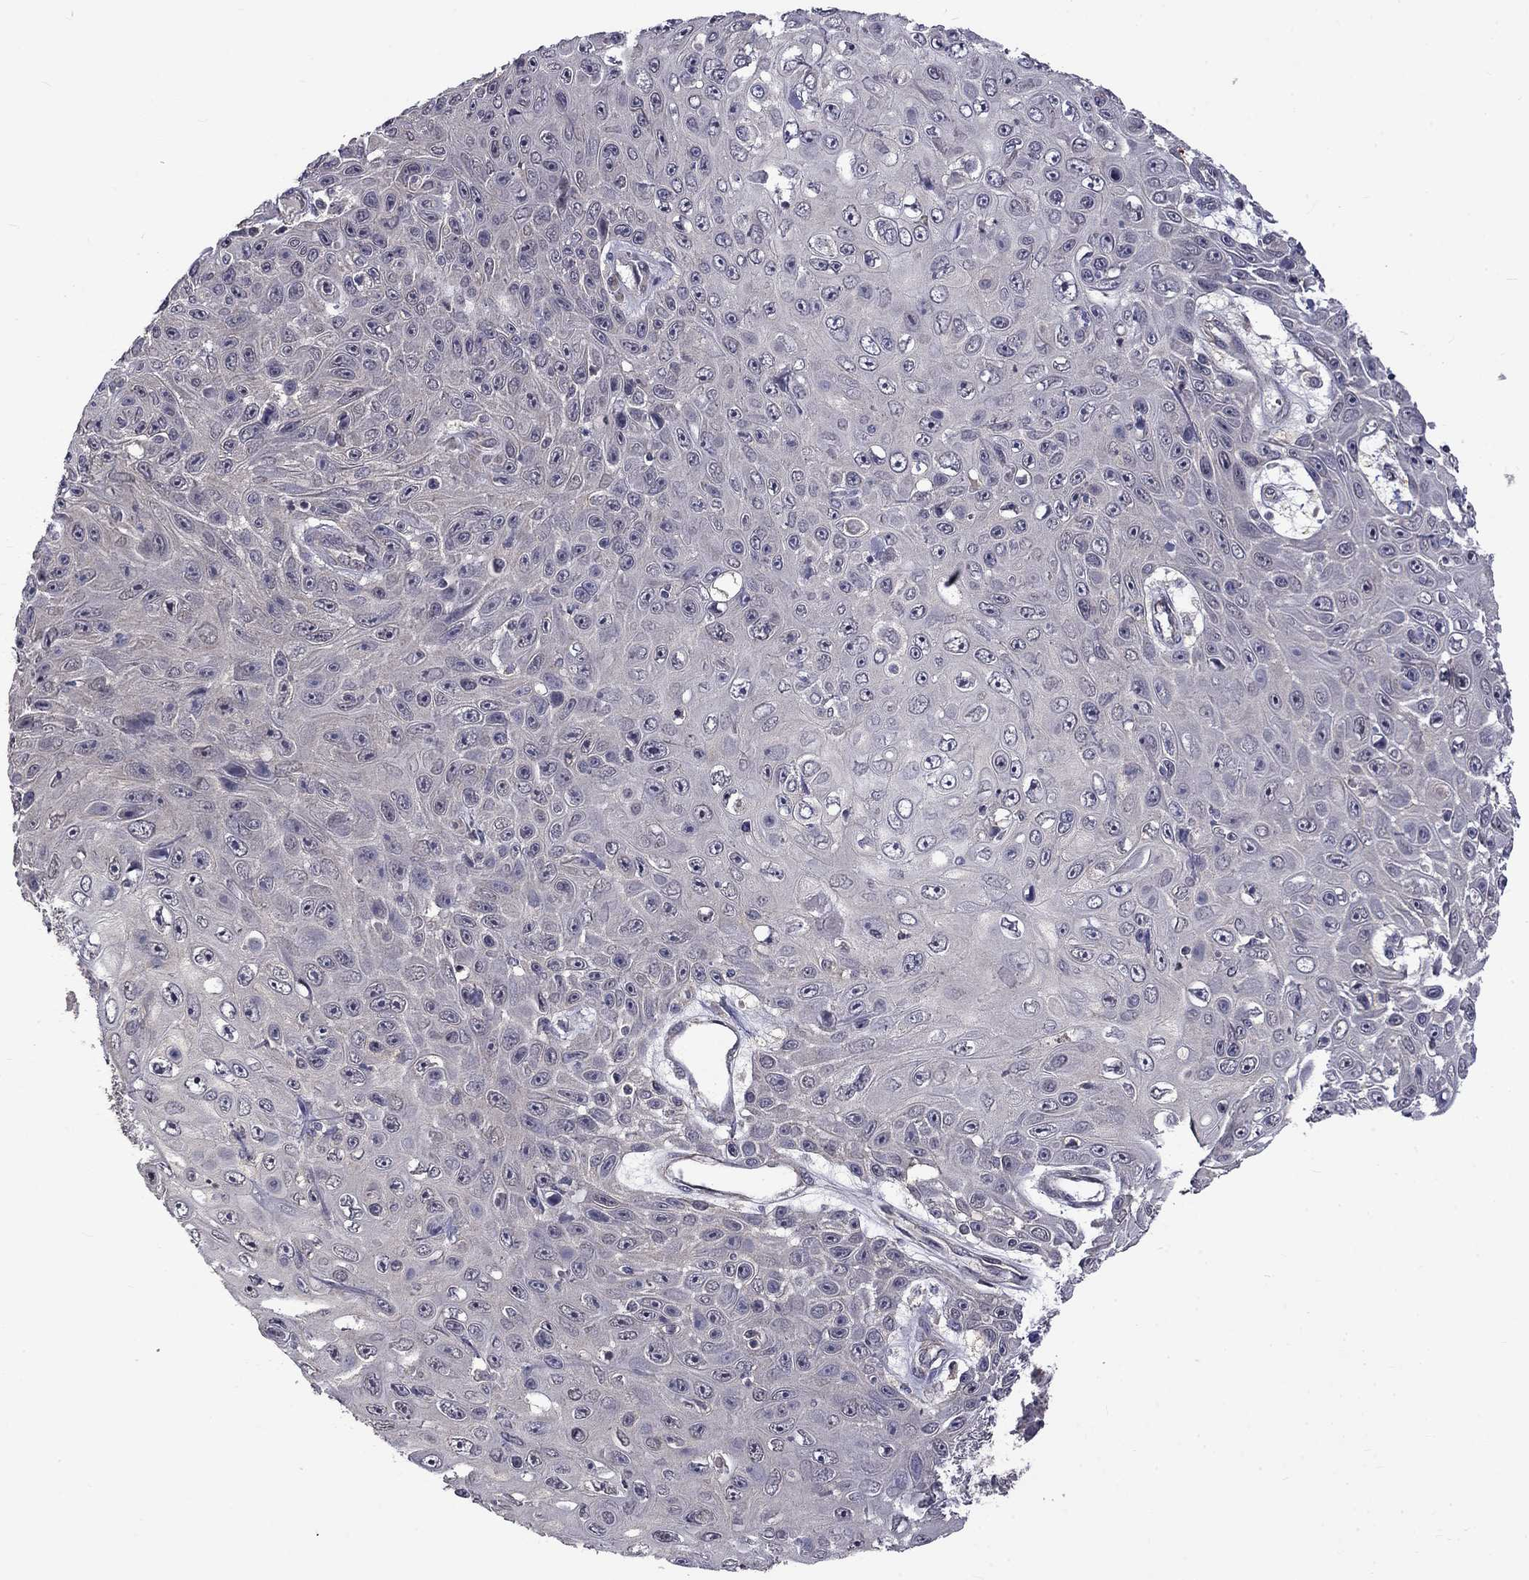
{"staining": {"intensity": "negative", "quantity": "none", "location": "none"}, "tissue": "skin cancer", "cell_type": "Tumor cells", "image_type": "cancer", "snomed": [{"axis": "morphology", "description": "Squamous cell carcinoma, NOS"}, {"axis": "topography", "description": "Skin"}], "caption": "Immunohistochemistry (IHC) histopathology image of neoplastic tissue: human squamous cell carcinoma (skin) stained with DAB (3,3'-diaminobenzidine) shows no significant protein staining in tumor cells.", "gene": "SLC39A14", "patient": {"sex": "male", "age": 82}}